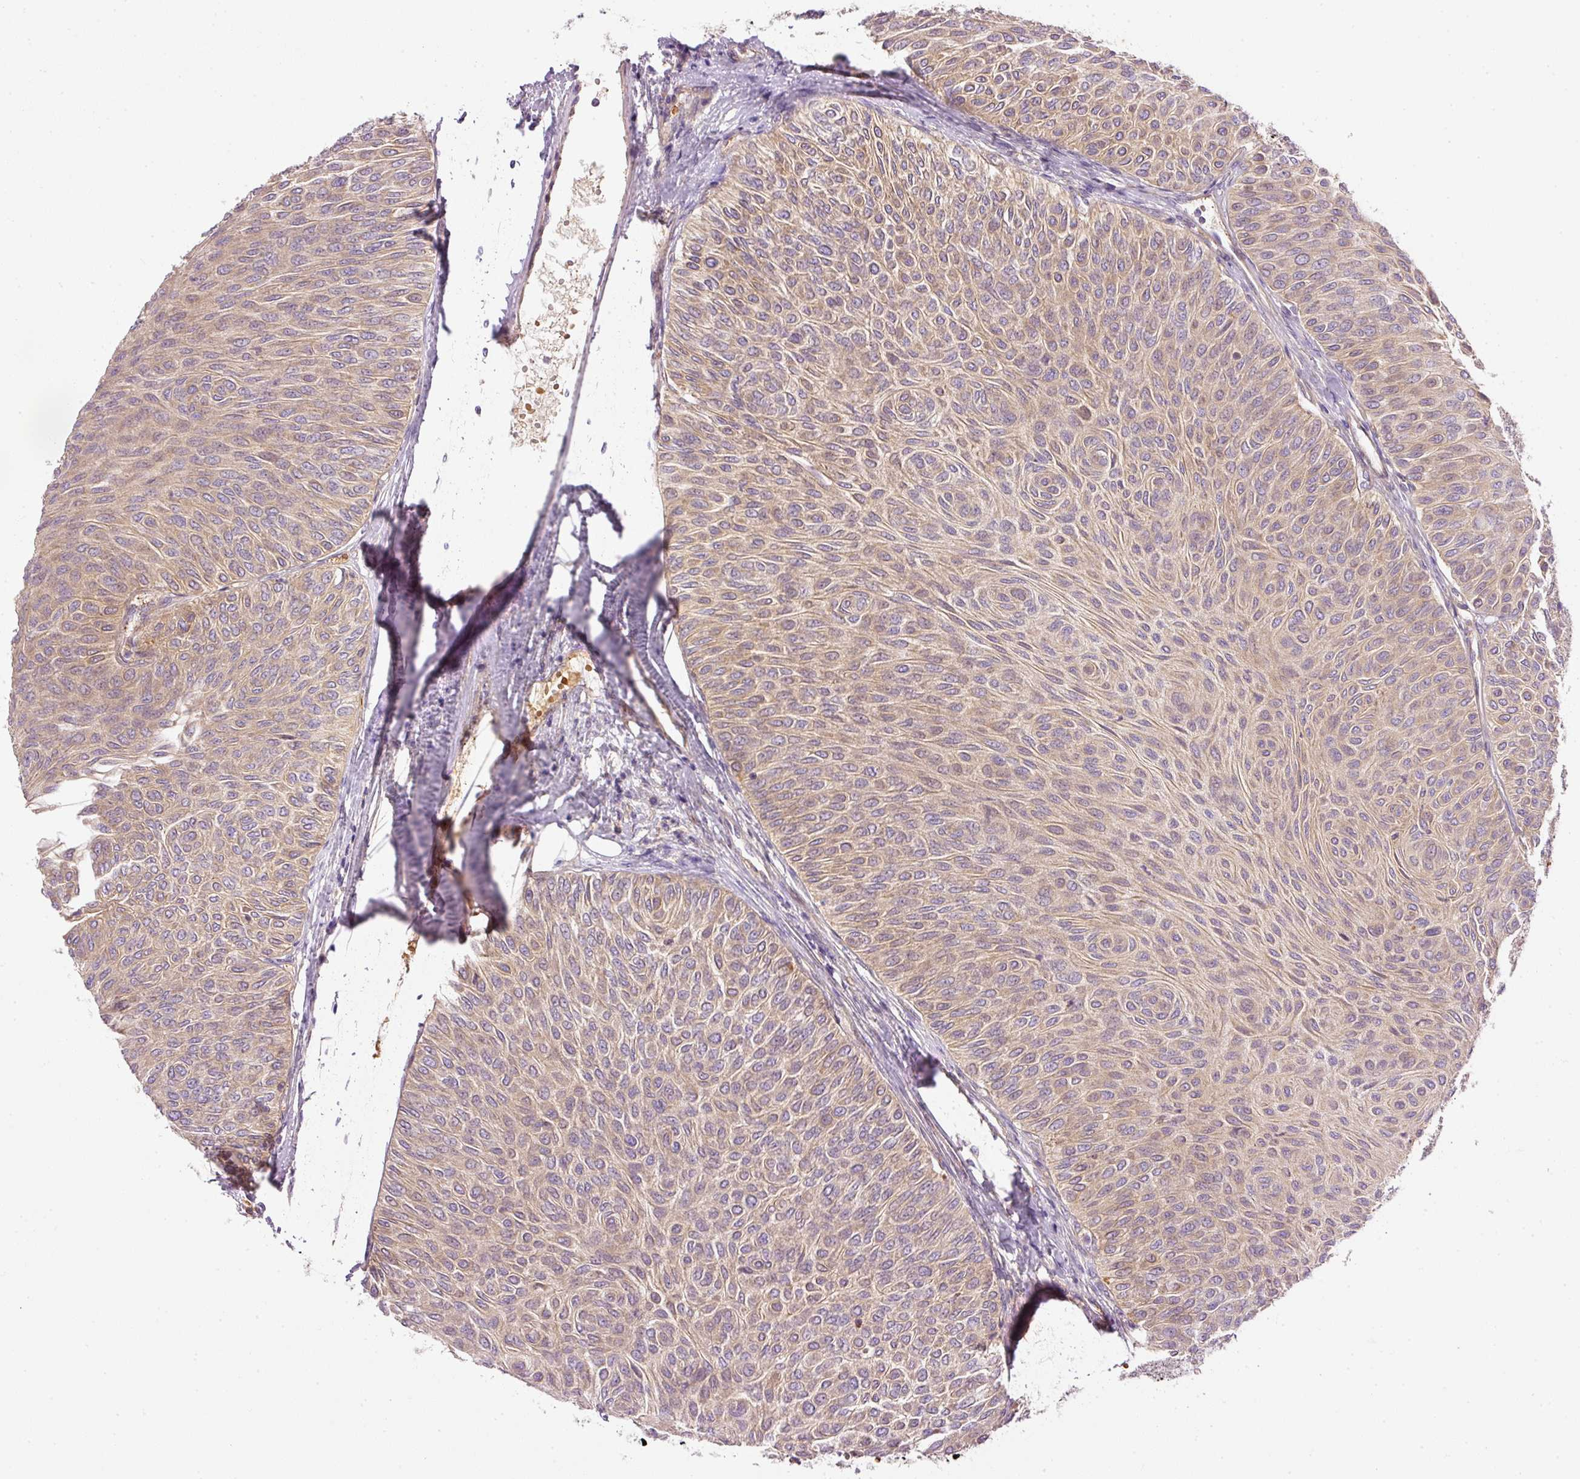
{"staining": {"intensity": "moderate", "quantity": ">75%", "location": "cytoplasmic/membranous"}, "tissue": "urothelial cancer", "cell_type": "Tumor cells", "image_type": "cancer", "snomed": [{"axis": "morphology", "description": "Urothelial carcinoma, Low grade"}, {"axis": "topography", "description": "Urinary bladder"}], "caption": "A high-resolution histopathology image shows immunohistochemistry (IHC) staining of urothelial carcinoma (low-grade), which exhibits moderate cytoplasmic/membranous expression in approximately >75% of tumor cells.", "gene": "TBC1D2B", "patient": {"sex": "male", "age": 78}}